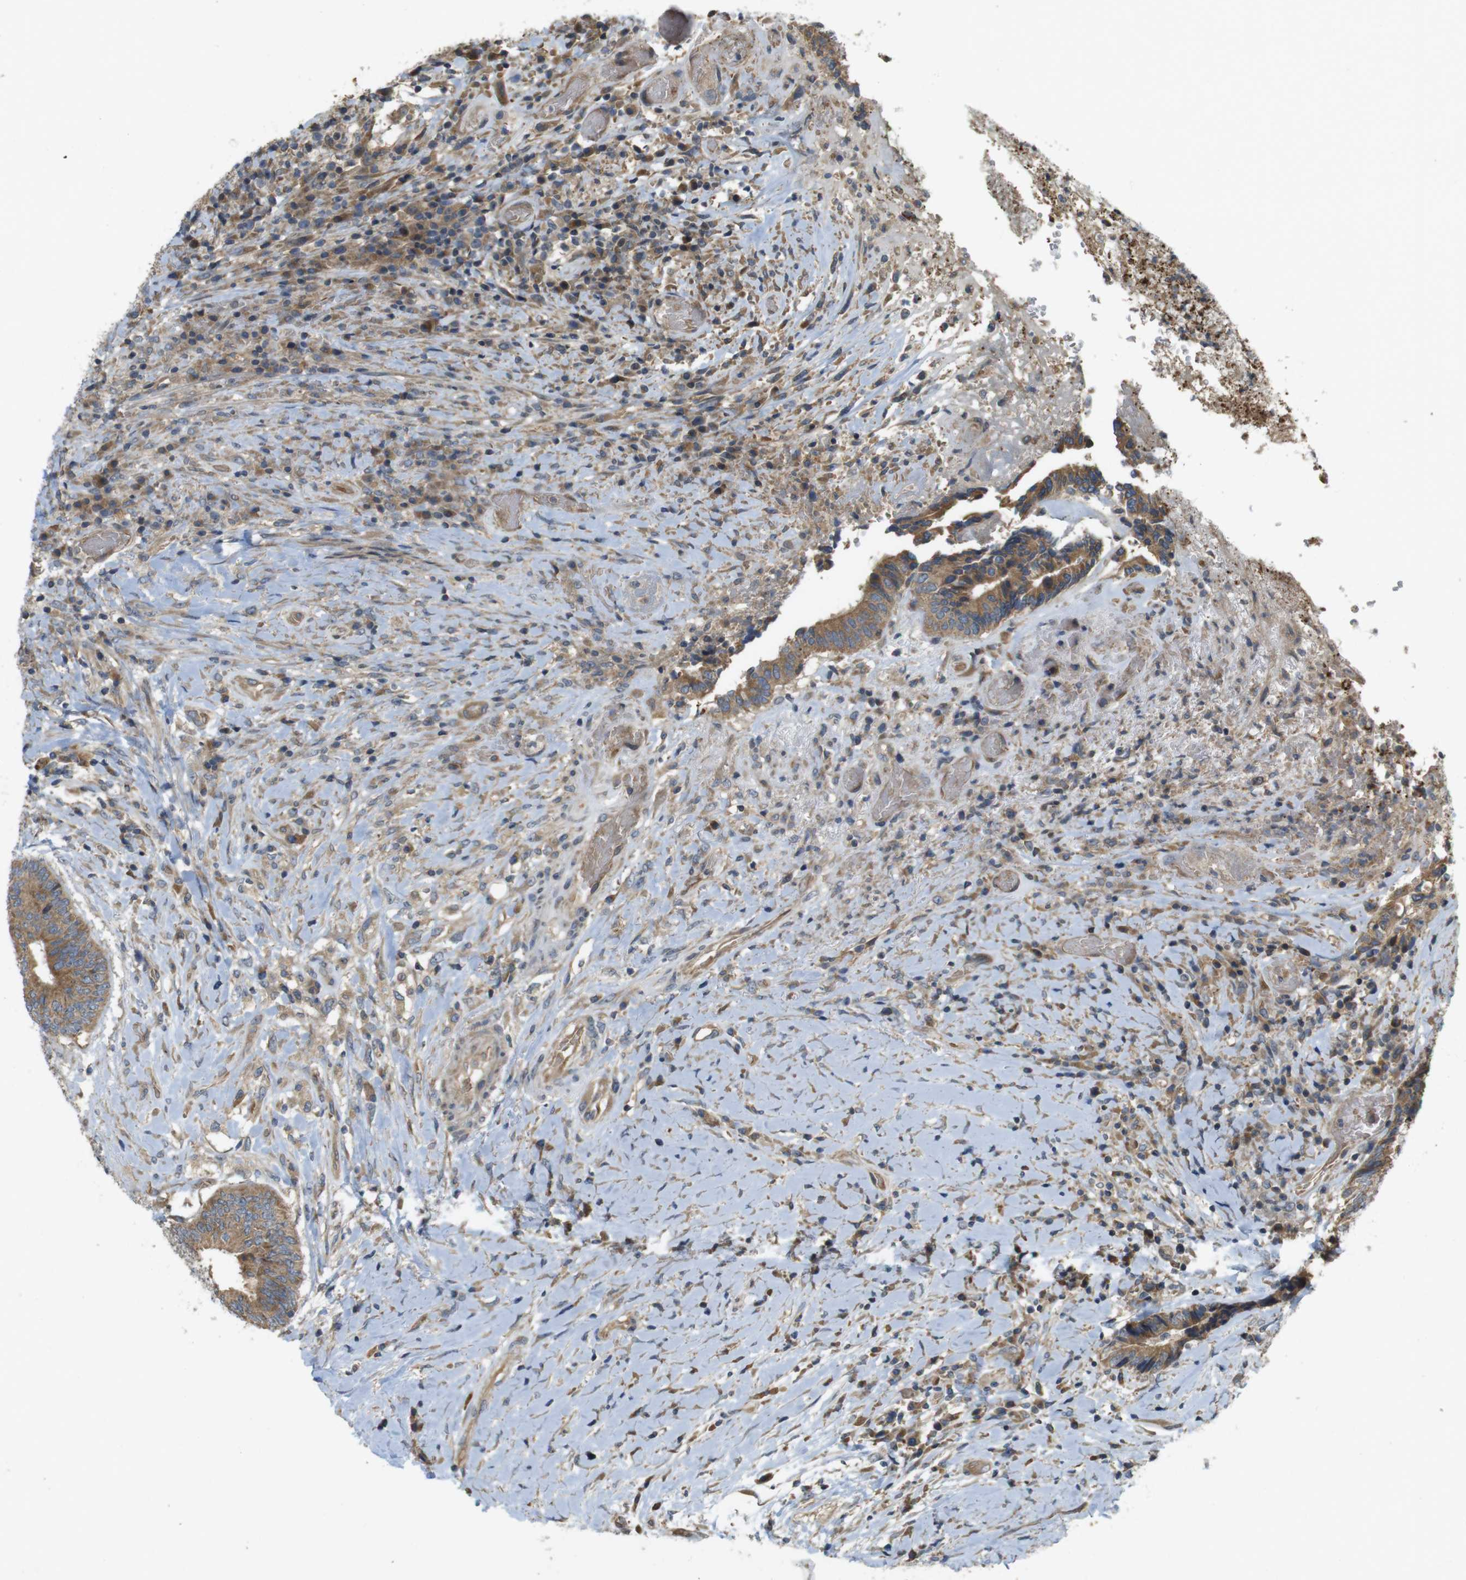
{"staining": {"intensity": "moderate", "quantity": ">75%", "location": "cytoplasmic/membranous"}, "tissue": "colorectal cancer", "cell_type": "Tumor cells", "image_type": "cancer", "snomed": [{"axis": "morphology", "description": "Adenocarcinoma, NOS"}, {"axis": "topography", "description": "Rectum"}], "caption": "Protein expression analysis of colorectal adenocarcinoma demonstrates moderate cytoplasmic/membranous staining in about >75% of tumor cells.", "gene": "CLTC", "patient": {"sex": "male", "age": 63}}